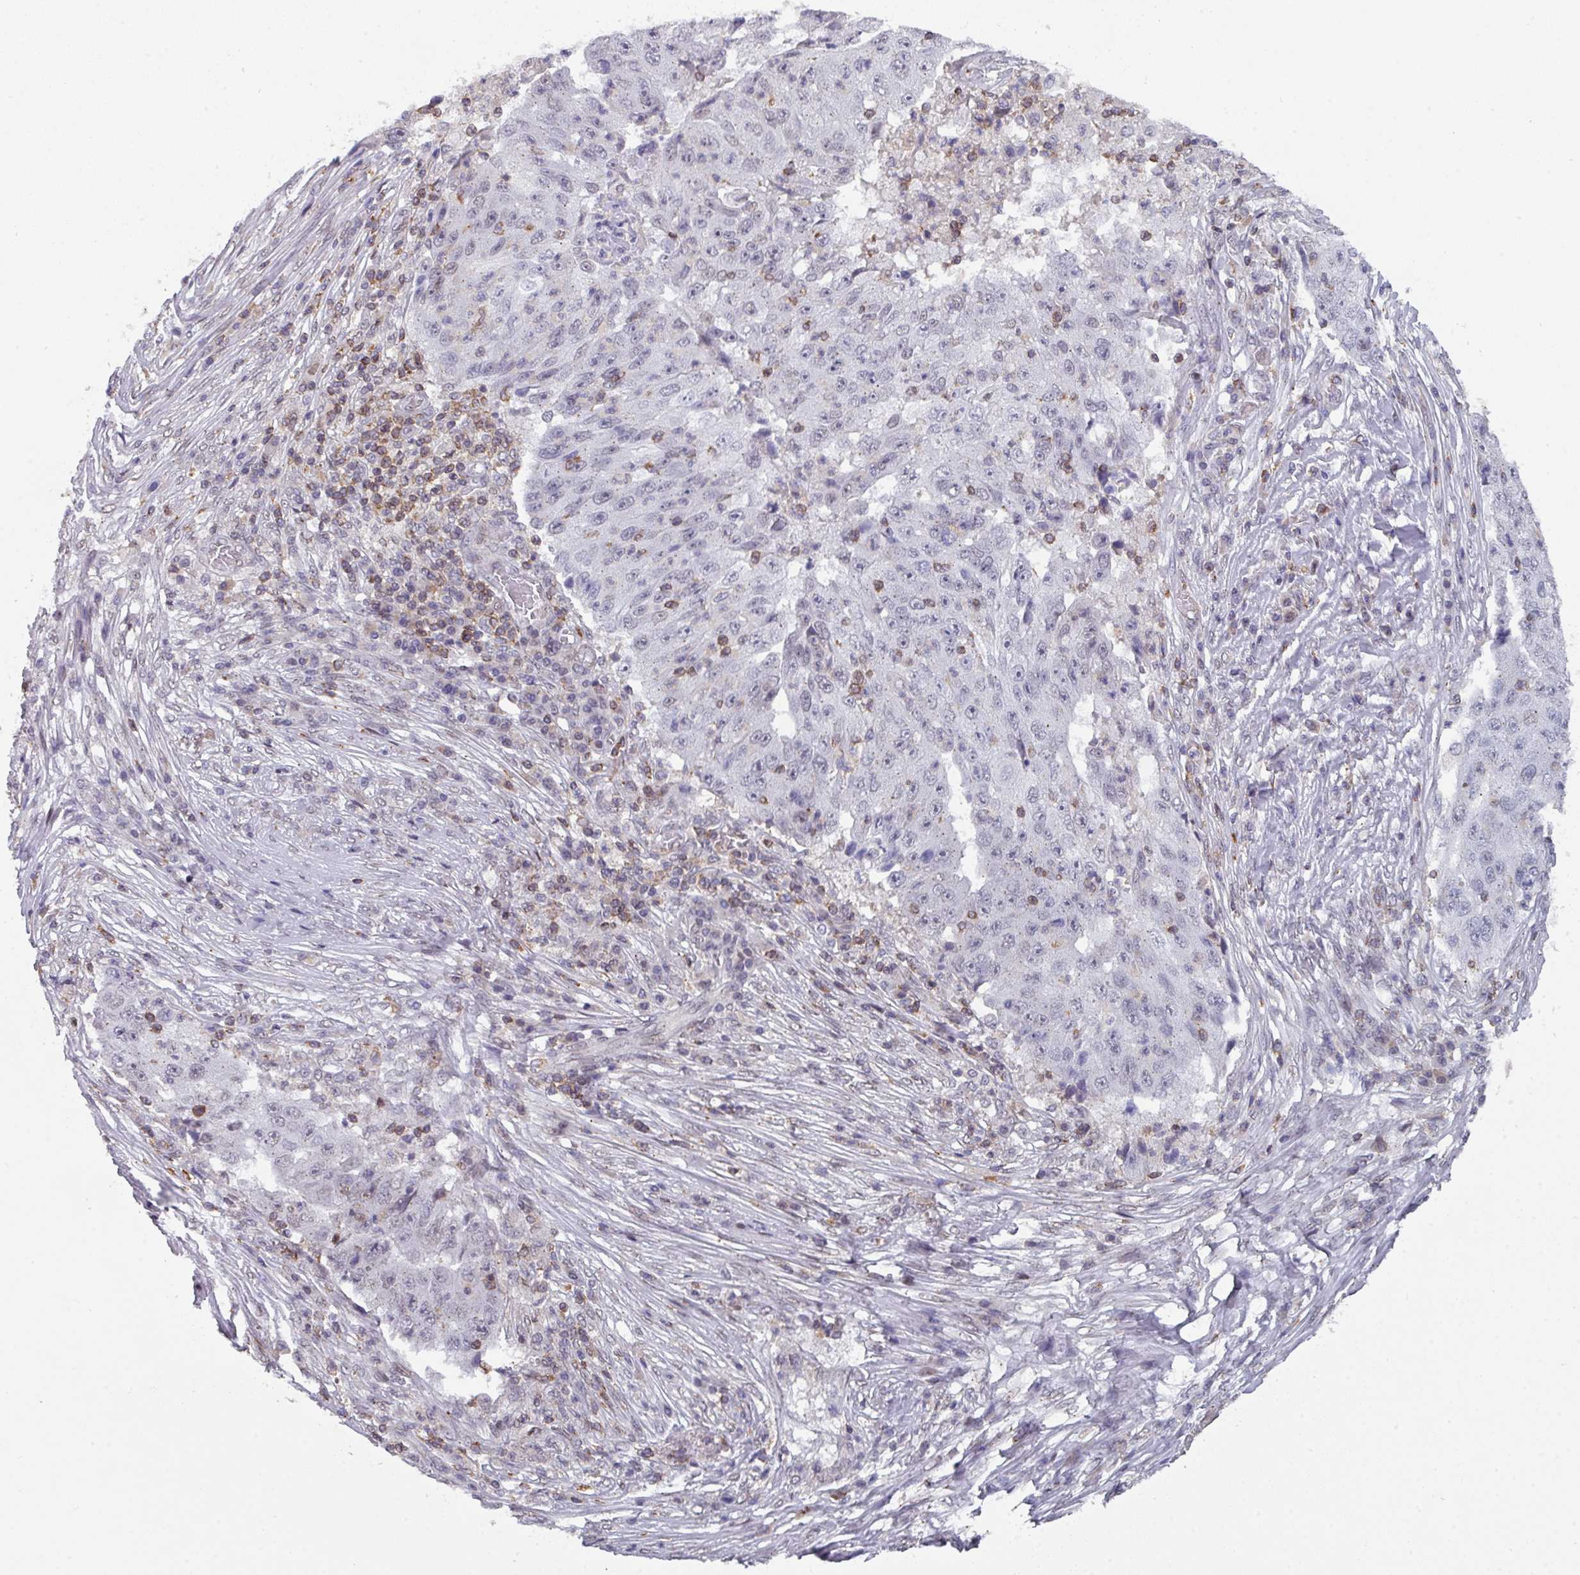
{"staining": {"intensity": "negative", "quantity": "none", "location": "none"}, "tissue": "lung cancer", "cell_type": "Tumor cells", "image_type": "cancer", "snomed": [{"axis": "morphology", "description": "Squamous cell carcinoma, NOS"}, {"axis": "topography", "description": "Lung"}], "caption": "Squamous cell carcinoma (lung) was stained to show a protein in brown. There is no significant expression in tumor cells.", "gene": "RASAL3", "patient": {"sex": "male", "age": 64}}